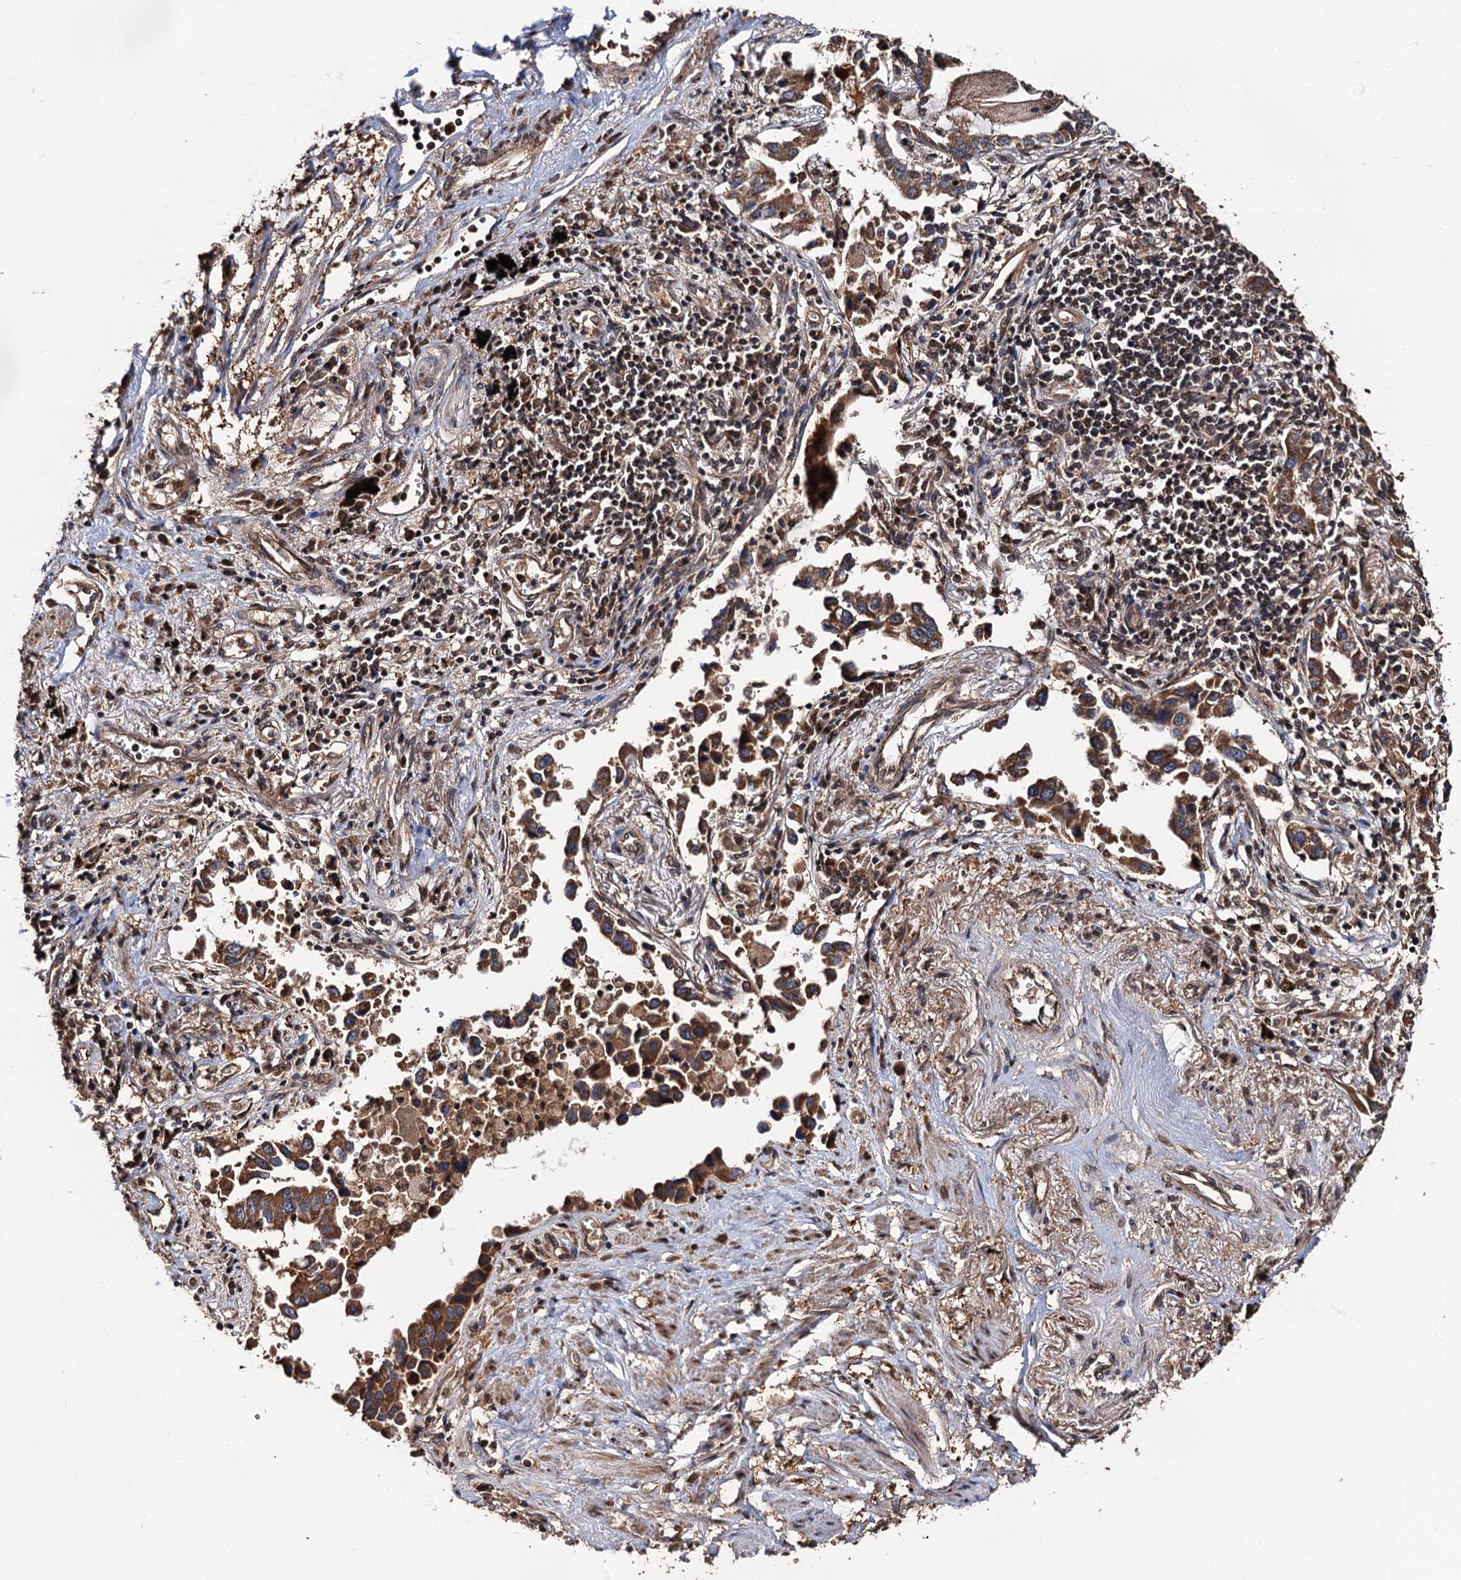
{"staining": {"intensity": "moderate", "quantity": ">75%", "location": "cytoplasmic/membranous"}, "tissue": "lung cancer", "cell_type": "Tumor cells", "image_type": "cancer", "snomed": [{"axis": "morphology", "description": "Adenocarcinoma, NOS"}, {"axis": "topography", "description": "Lung"}], "caption": "Brown immunohistochemical staining in human adenocarcinoma (lung) shows moderate cytoplasmic/membranous positivity in about >75% of tumor cells.", "gene": "MIER2", "patient": {"sex": "male", "age": 67}}